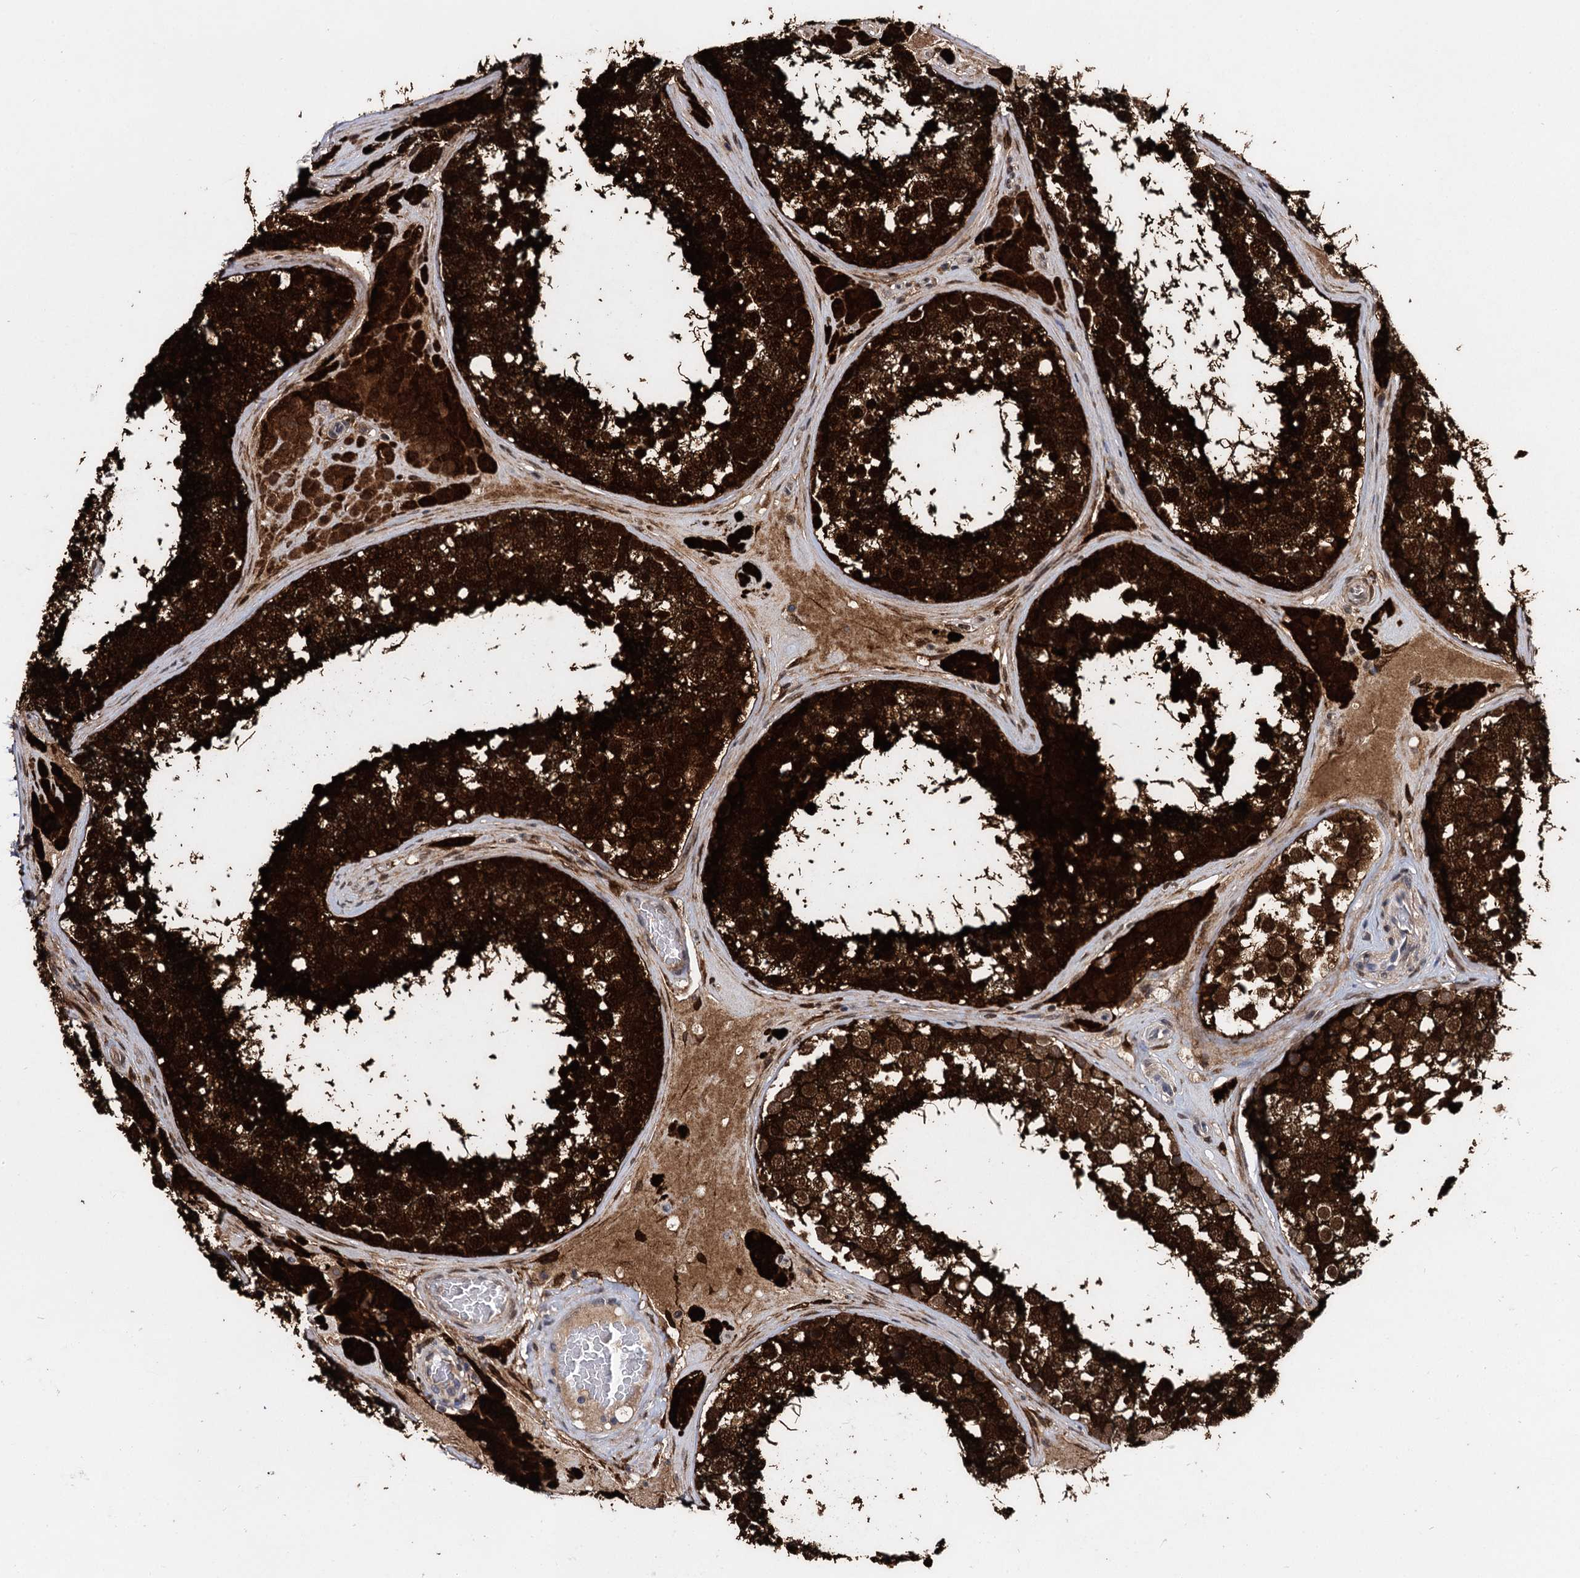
{"staining": {"intensity": "strong", "quantity": ">75%", "location": "cytoplasmic/membranous"}, "tissue": "testis", "cell_type": "Cells in seminiferous ducts", "image_type": "normal", "snomed": [{"axis": "morphology", "description": "Normal tissue, NOS"}, {"axis": "topography", "description": "Testis"}], "caption": "This histopathology image shows IHC staining of benign human testis, with high strong cytoplasmic/membranous expression in approximately >75% of cells in seminiferous ducts.", "gene": "GSTM3", "patient": {"sex": "male", "age": 46}}